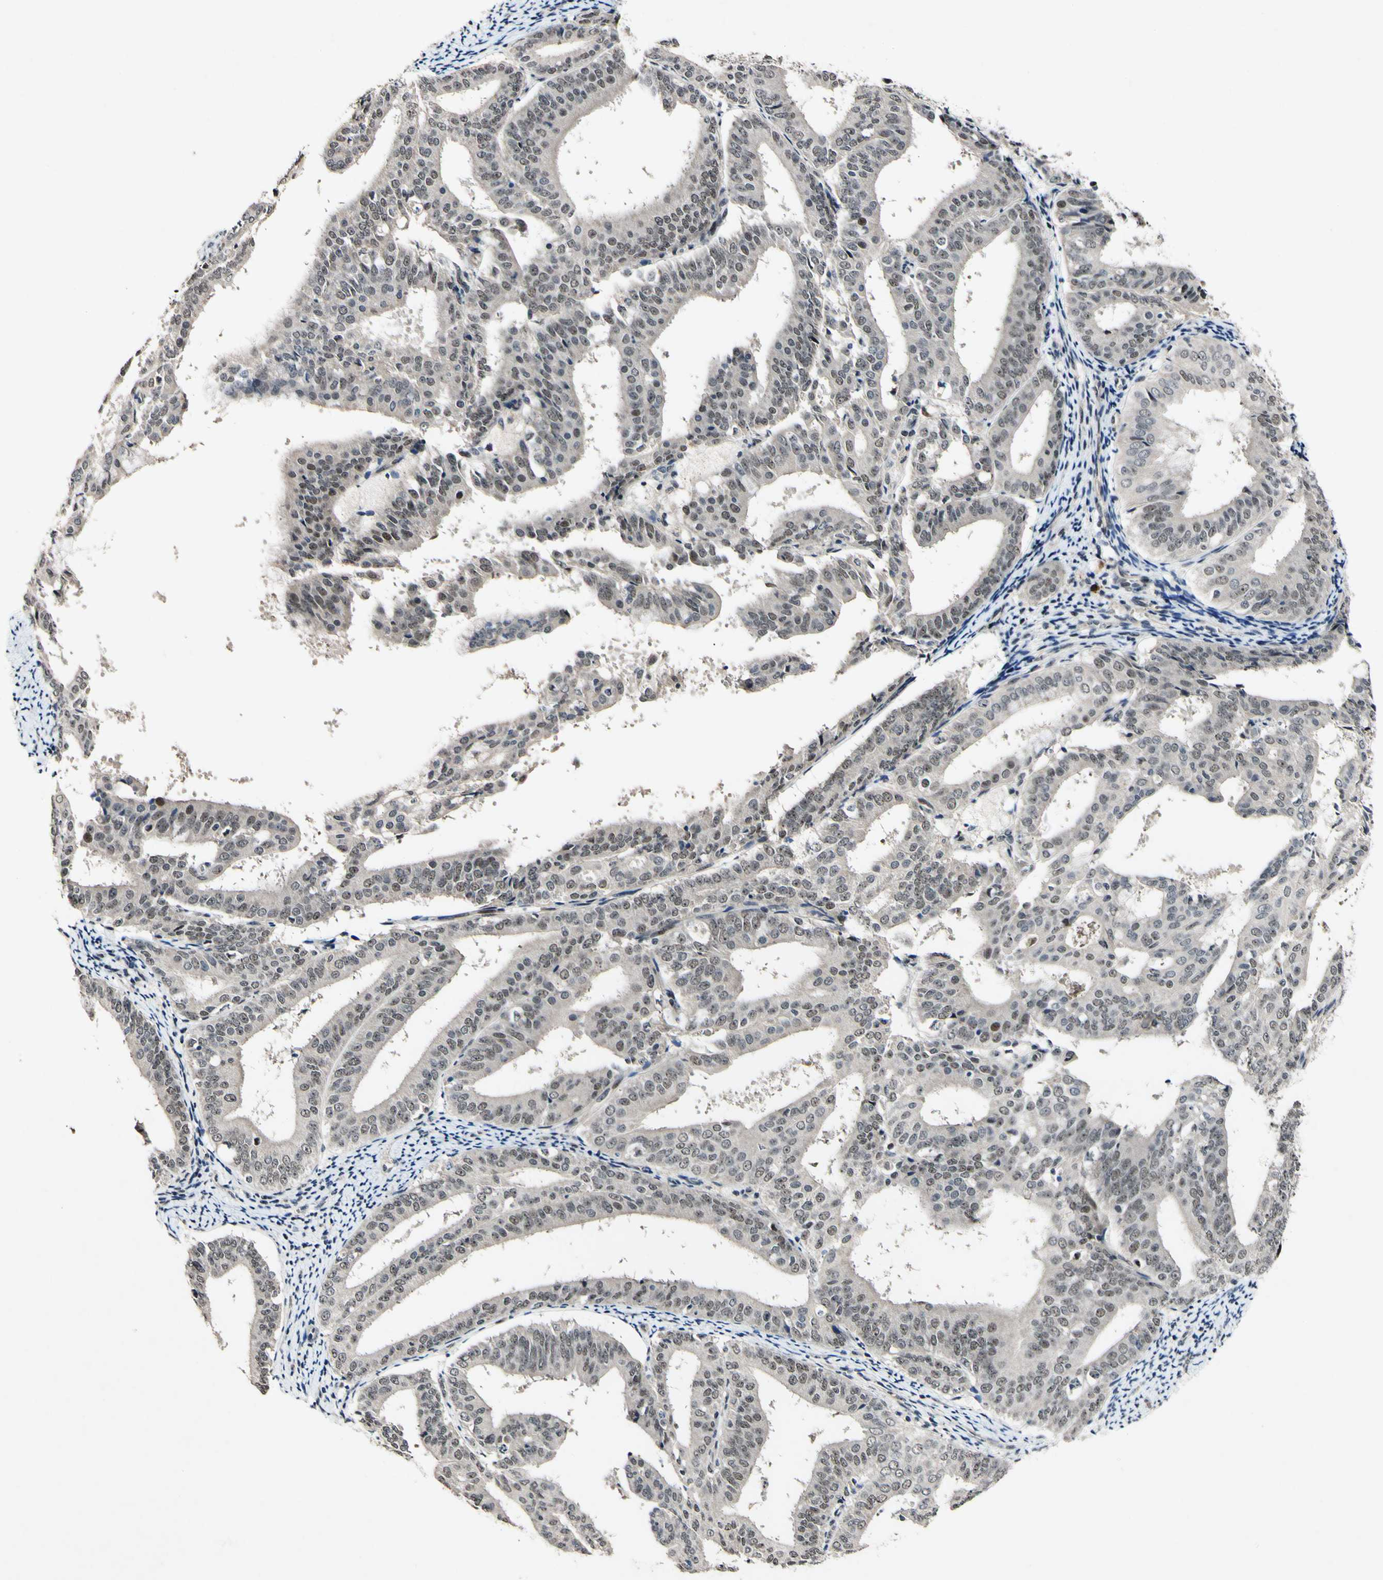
{"staining": {"intensity": "moderate", "quantity": ">75%", "location": "nuclear"}, "tissue": "endometrial cancer", "cell_type": "Tumor cells", "image_type": "cancer", "snomed": [{"axis": "morphology", "description": "Adenocarcinoma, NOS"}, {"axis": "topography", "description": "Endometrium"}], "caption": "Moderate nuclear positivity for a protein is identified in about >75% of tumor cells of endometrial cancer (adenocarcinoma) using immunohistochemistry (IHC).", "gene": "POLR2F", "patient": {"sex": "female", "age": 63}}